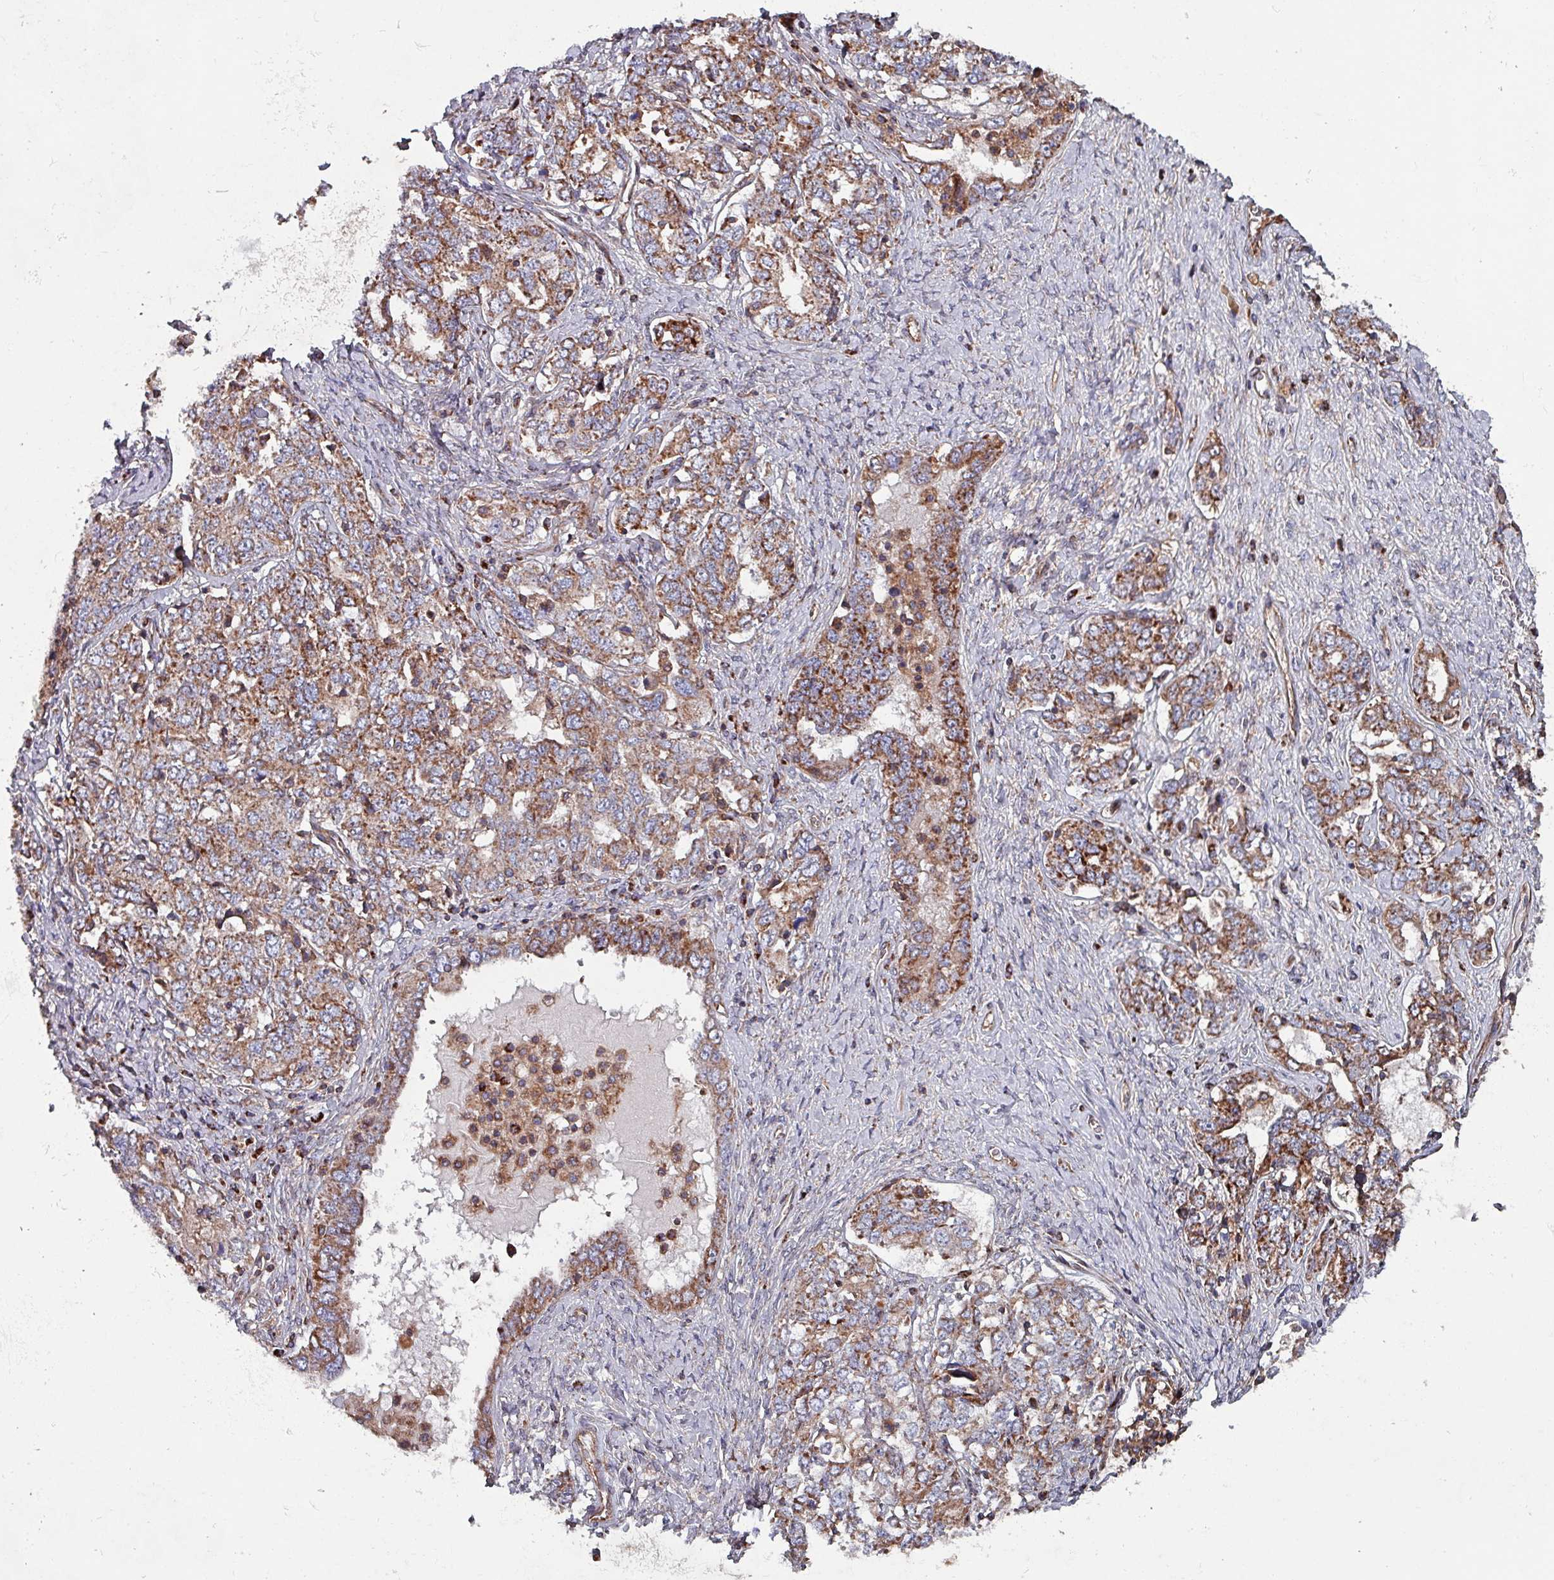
{"staining": {"intensity": "moderate", "quantity": ">75%", "location": "cytoplasmic/membranous"}, "tissue": "ovarian cancer", "cell_type": "Tumor cells", "image_type": "cancer", "snomed": [{"axis": "morphology", "description": "Carcinoma, endometroid"}, {"axis": "topography", "description": "Ovary"}], "caption": "Moderate cytoplasmic/membranous protein staining is appreciated in approximately >75% of tumor cells in ovarian cancer.", "gene": "ANO10", "patient": {"sex": "female", "age": 62}}